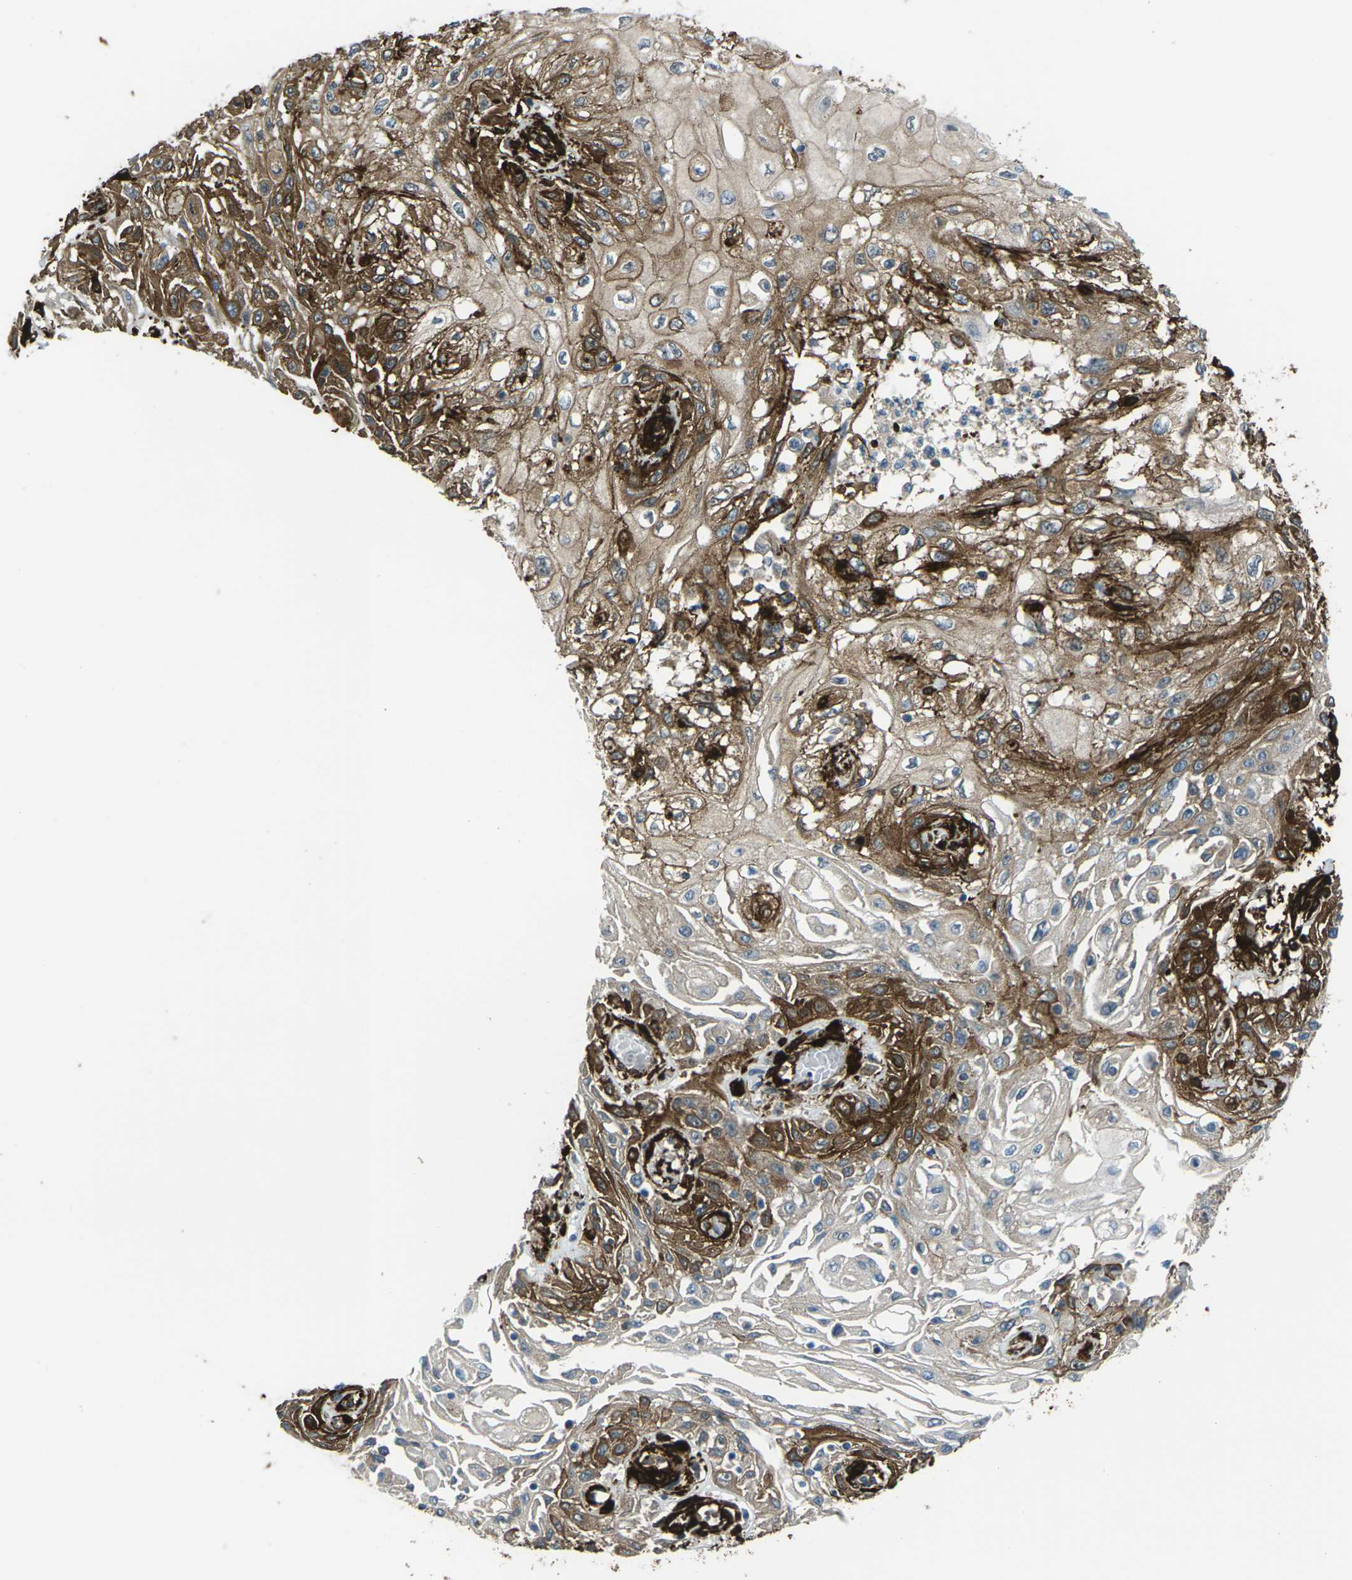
{"staining": {"intensity": "strong", "quantity": ">75%", "location": "cytoplasmic/membranous"}, "tissue": "skin cancer", "cell_type": "Tumor cells", "image_type": "cancer", "snomed": [{"axis": "morphology", "description": "Squamous cell carcinoma, NOS"}, {"axis": "topography", "description": "Skin"}], "caption": "Protein staining of skin cancer tissue demonstrates strong cytoplasmic/membranous expression in approximately >75% of tumor cells.", "gene": "GRAMD1C", "patient": {"sex": "male", "age": 75}}